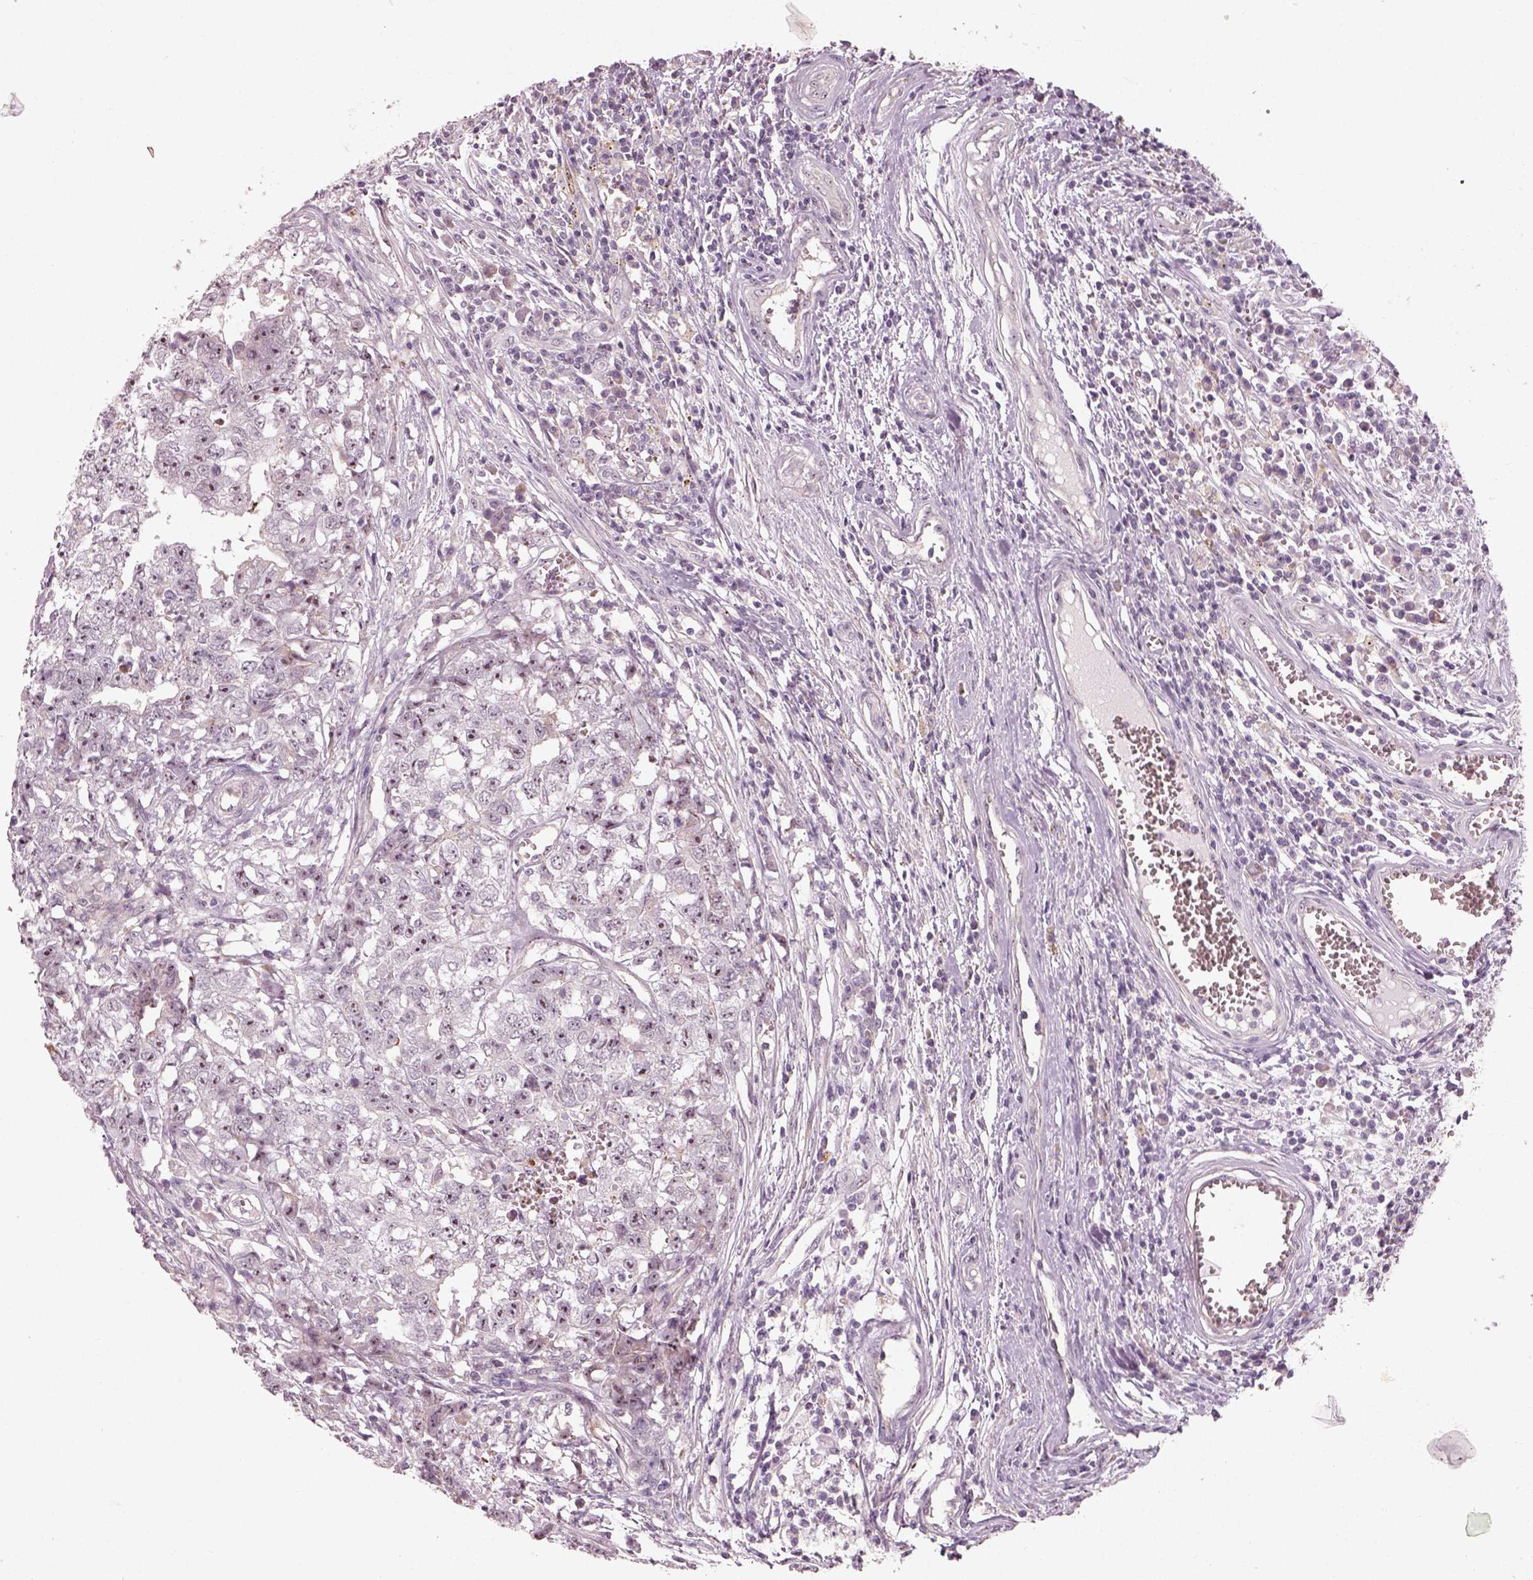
{"staining": {"intensity": "negative", "quantity": "none", "location": "none"}, "tissue": "testis cancer", "cell_type": "Tumor cells", "image_type": "cancer", "snomed": [{"axis": "morphology", "description": "Carcinoma, Embryonal, NOS"}, {"axis": "topography", "description": "Testis"}], "caption": "Testis embryonal carcinoma stained for a protein using immunohistochemistry (IHC) displays no staining tumor cells.", "gene": "CDS1", "patient": {"sex": "male", "age": 36}}